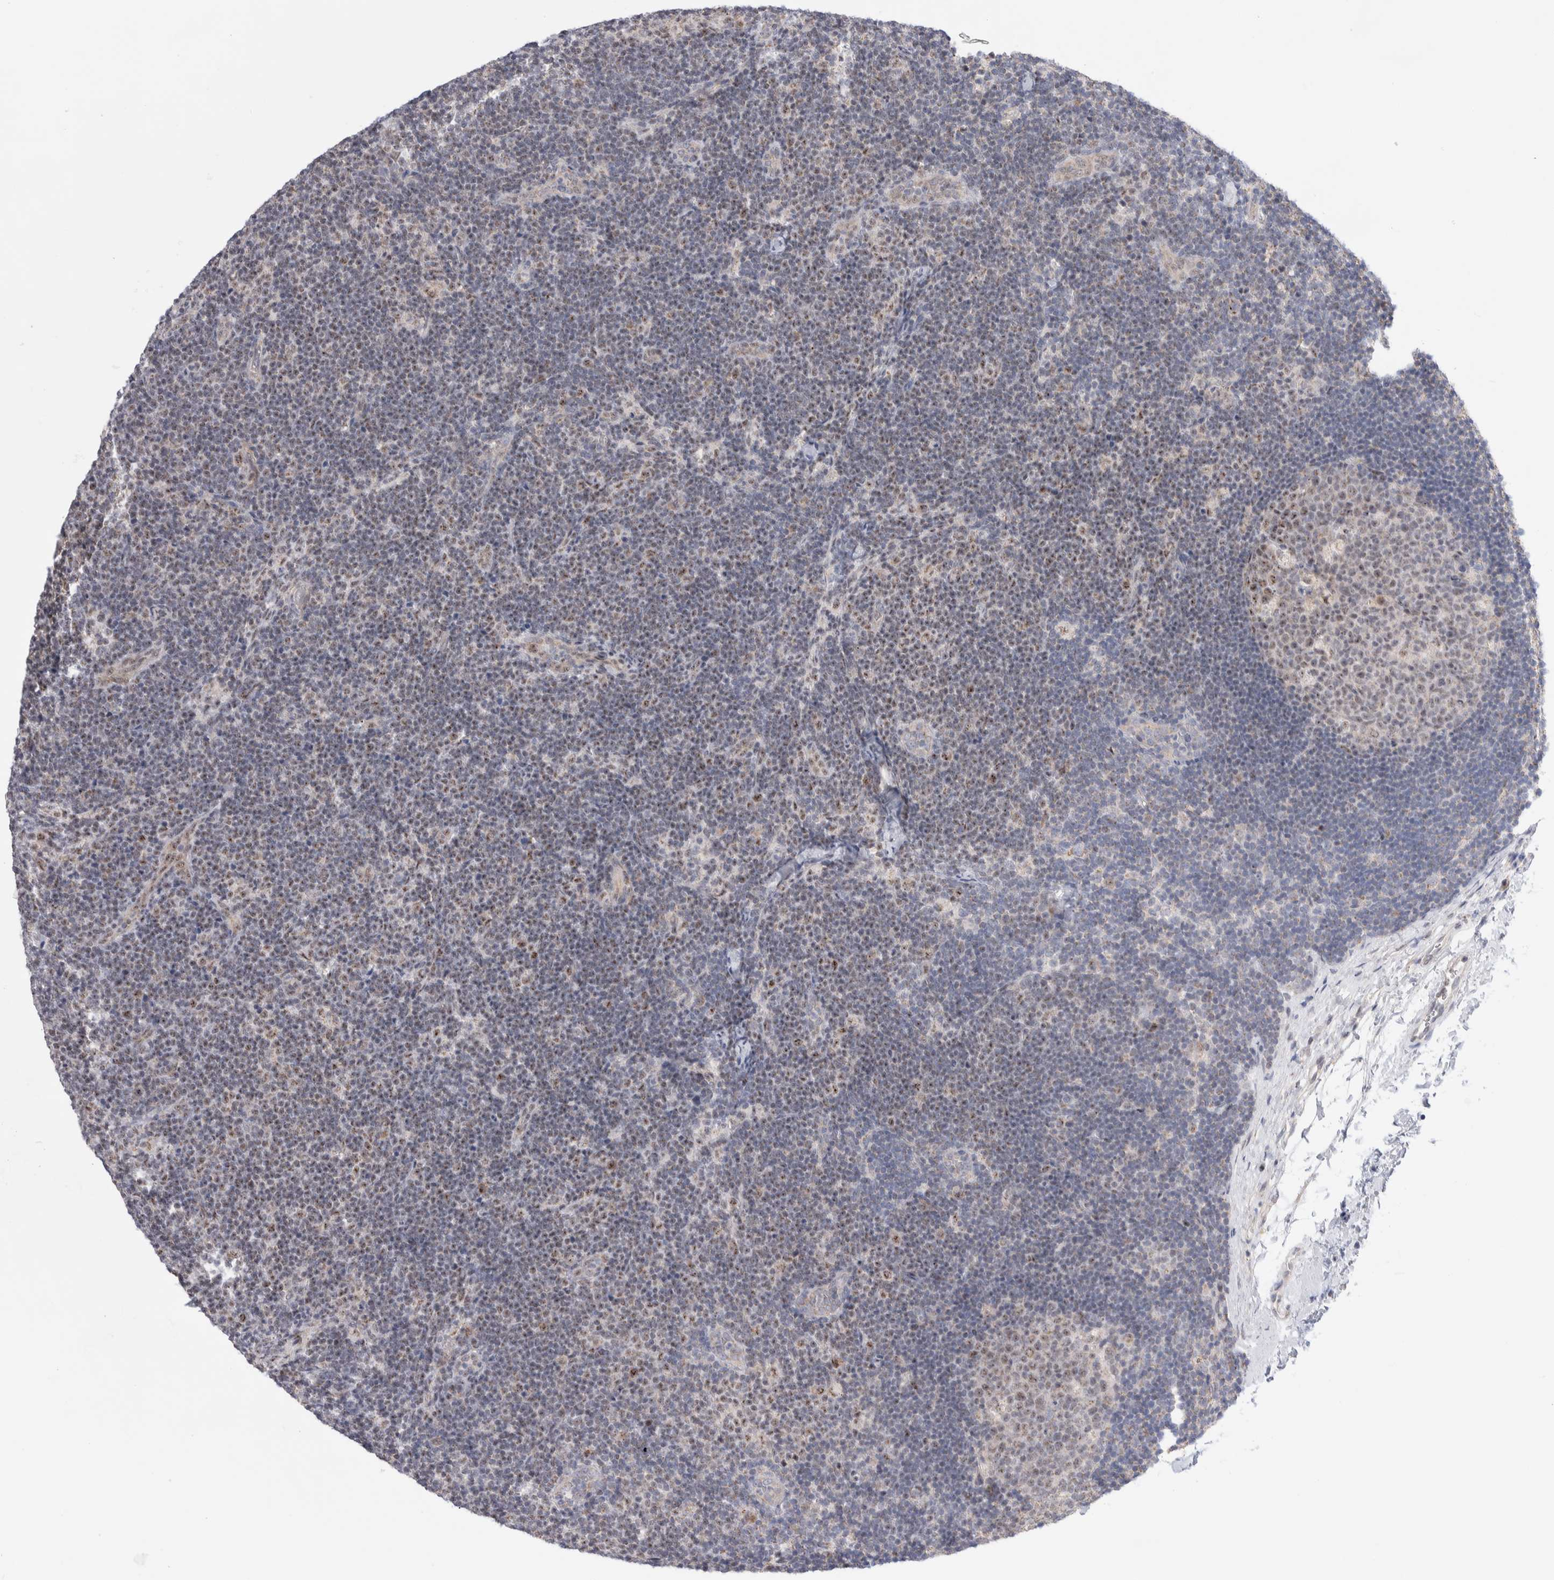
{"staining": {"intensity": "moderate", "quantity": ">75%", "location": "nuclear"}, "tissue": "lymph node", "cell_type": "Germinal center cells", "image_type": "normal", "snomed": [{"axis": "morphology", "description": "Normal tissue, NOS"}, {"axis": "topography", "description": "Lymph node"}], "caption": "Protein expression analysis of unremarkable lymph node demonstrates moderate nuclear expression in approximately >75% of germinal center cells.", "gene": "ZNF695", "patient": {"sex": "female", "age": 22}}